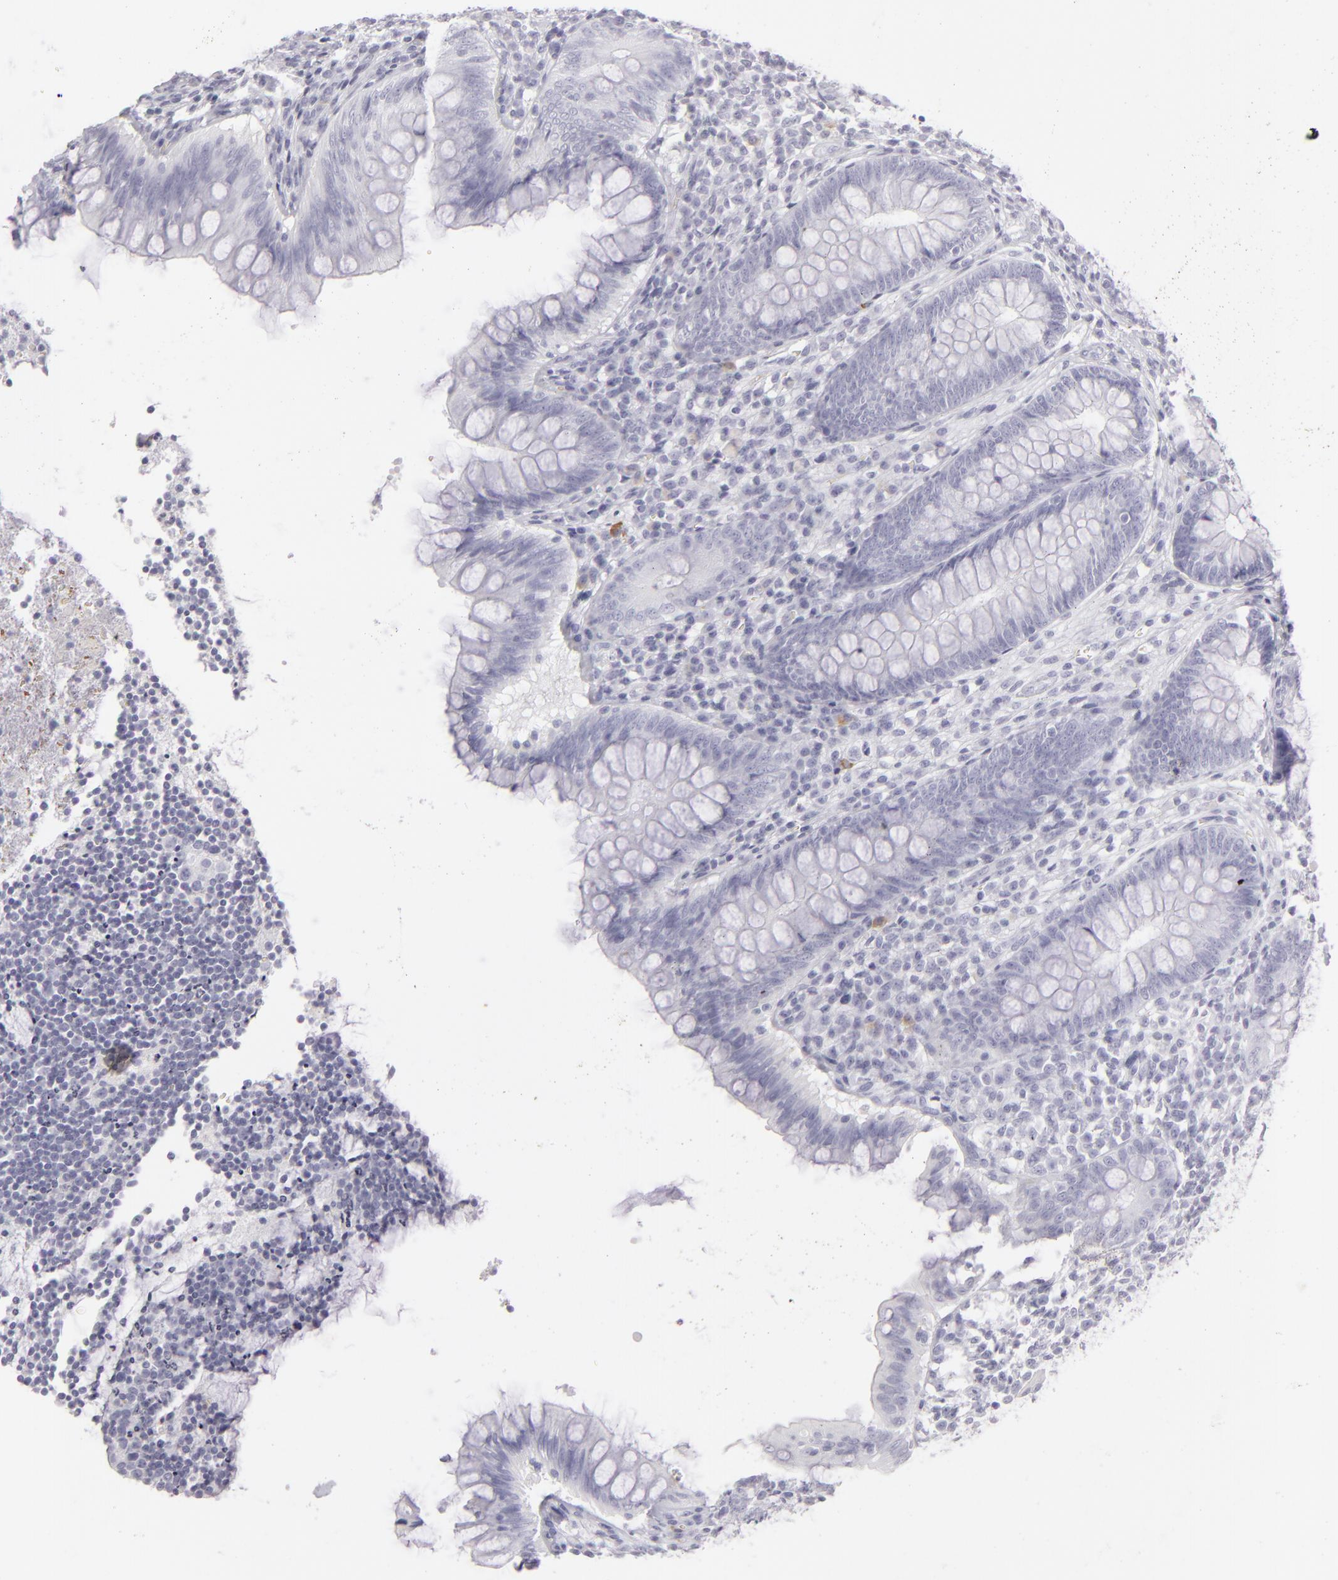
{"staining": {"intensity": "negative", "quantity": "none", "location": "none"}, "tissue": "appendix", "cell_type": "Glandular cells", "image_type": "normal", "snomed": [{"axis": "morphology", "description": "Normal tissue, NOS"}, {"axis": "topography", "description": "Appendix"}], "caption": "The immunohistochemistry micrograph has no significant expression in glandular cells of appendix. (DAB (3,3'-diaminobenzidine) immunohistochemistry with hematoxylin counter stain).", "gene": "FLG", "patient": {"sex": "female", "age": 66}}